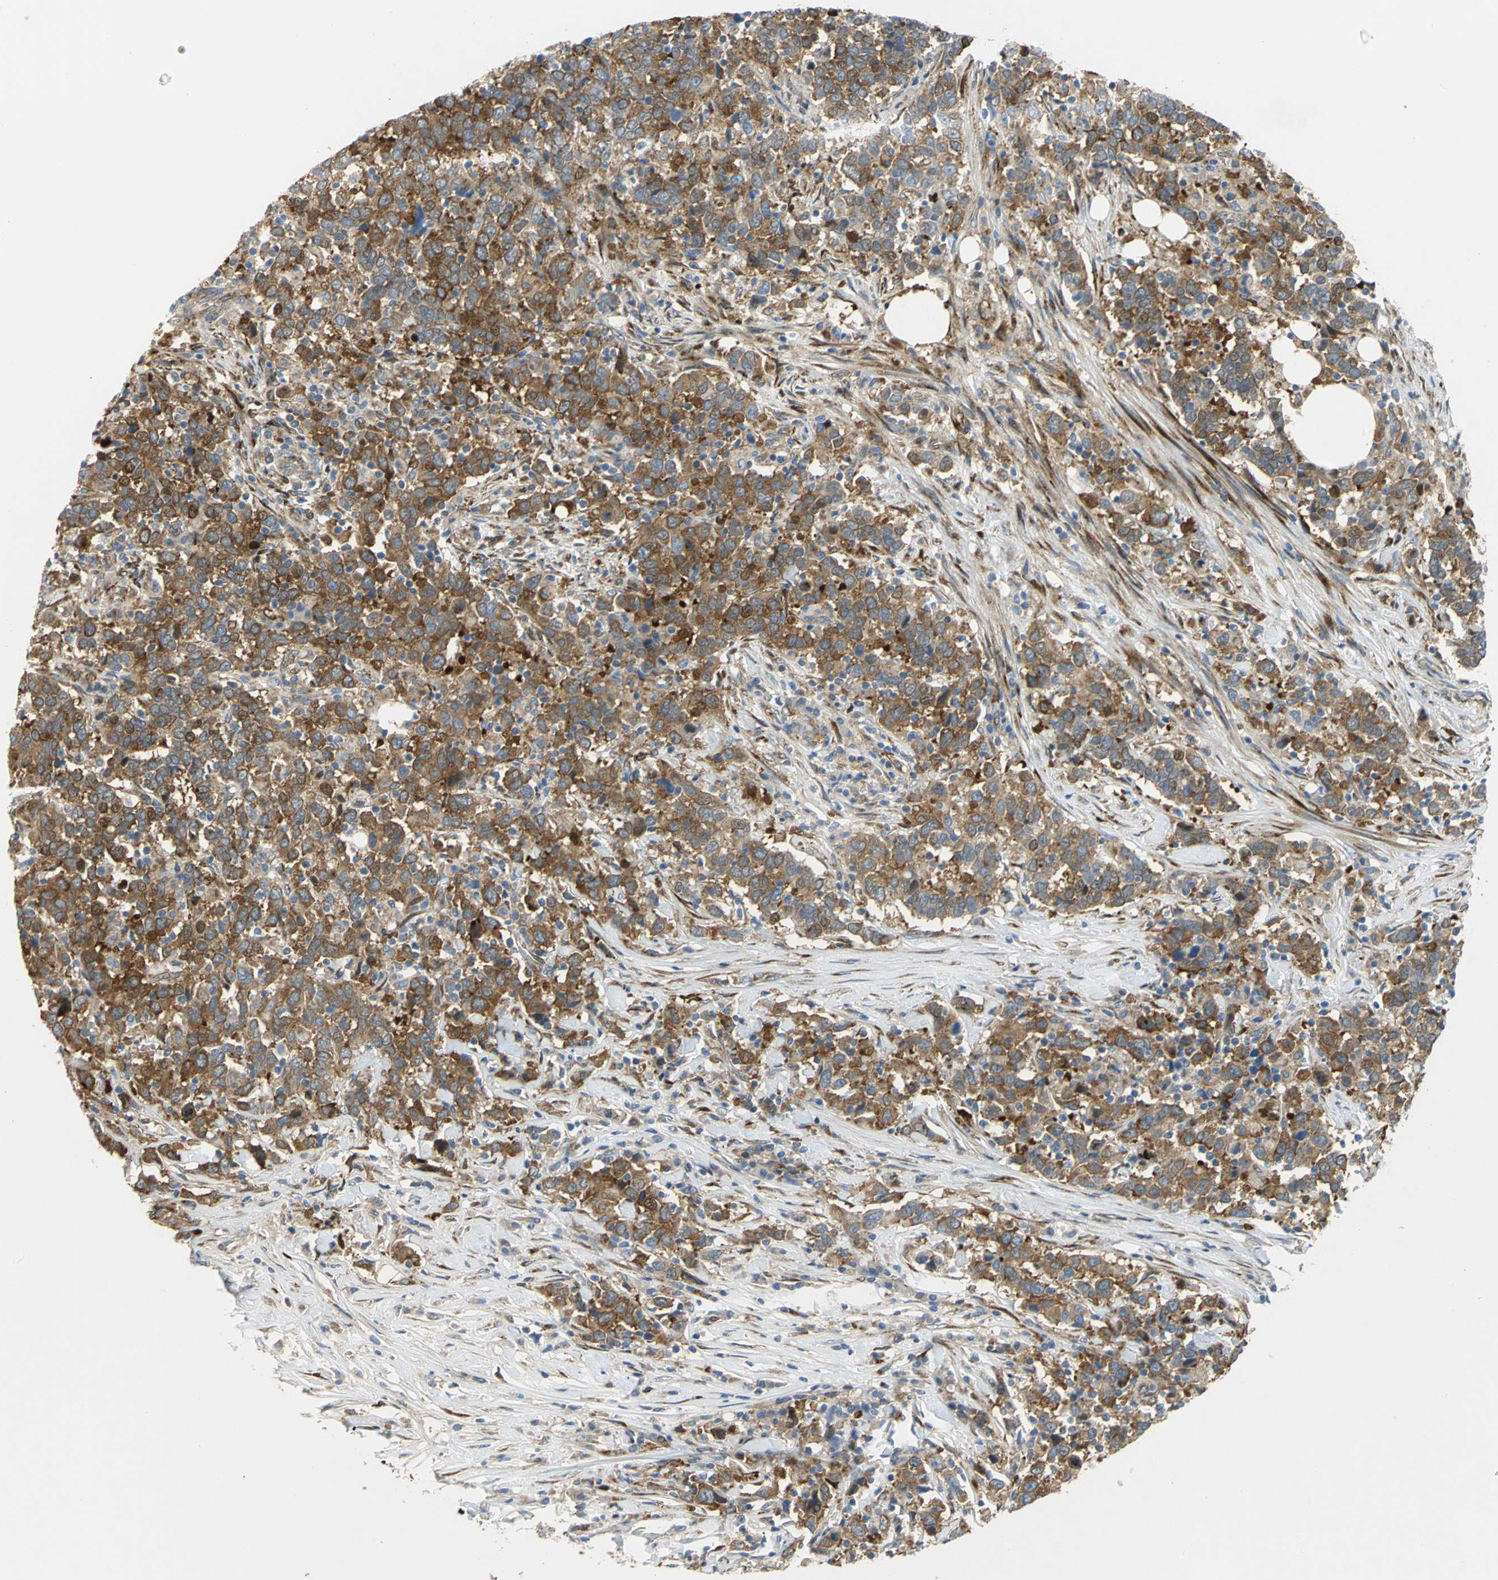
{"staining": {"intensity": "moderate", "quantity": ">75%", "location": "cytoplasmic/membranous"}, "tissue": "urothelial cancer", "cell_type": "Tumor cells", "image_type": "cancer", "snomed": [{"axis": "morphology", "description": "Urothelial carcinoma, High grade"}, {"axis": "topography", "description": "Urinary bladder"}], "caption": "Urothelial carcinoma (high-grade) tissue shows moderate cytoplasmic/membranous expression in approximately >75% of tumor cells, visualized by immunohistochemistry.", "gene": "YBX1", "patient": {"sex": "male", "age": 61}}